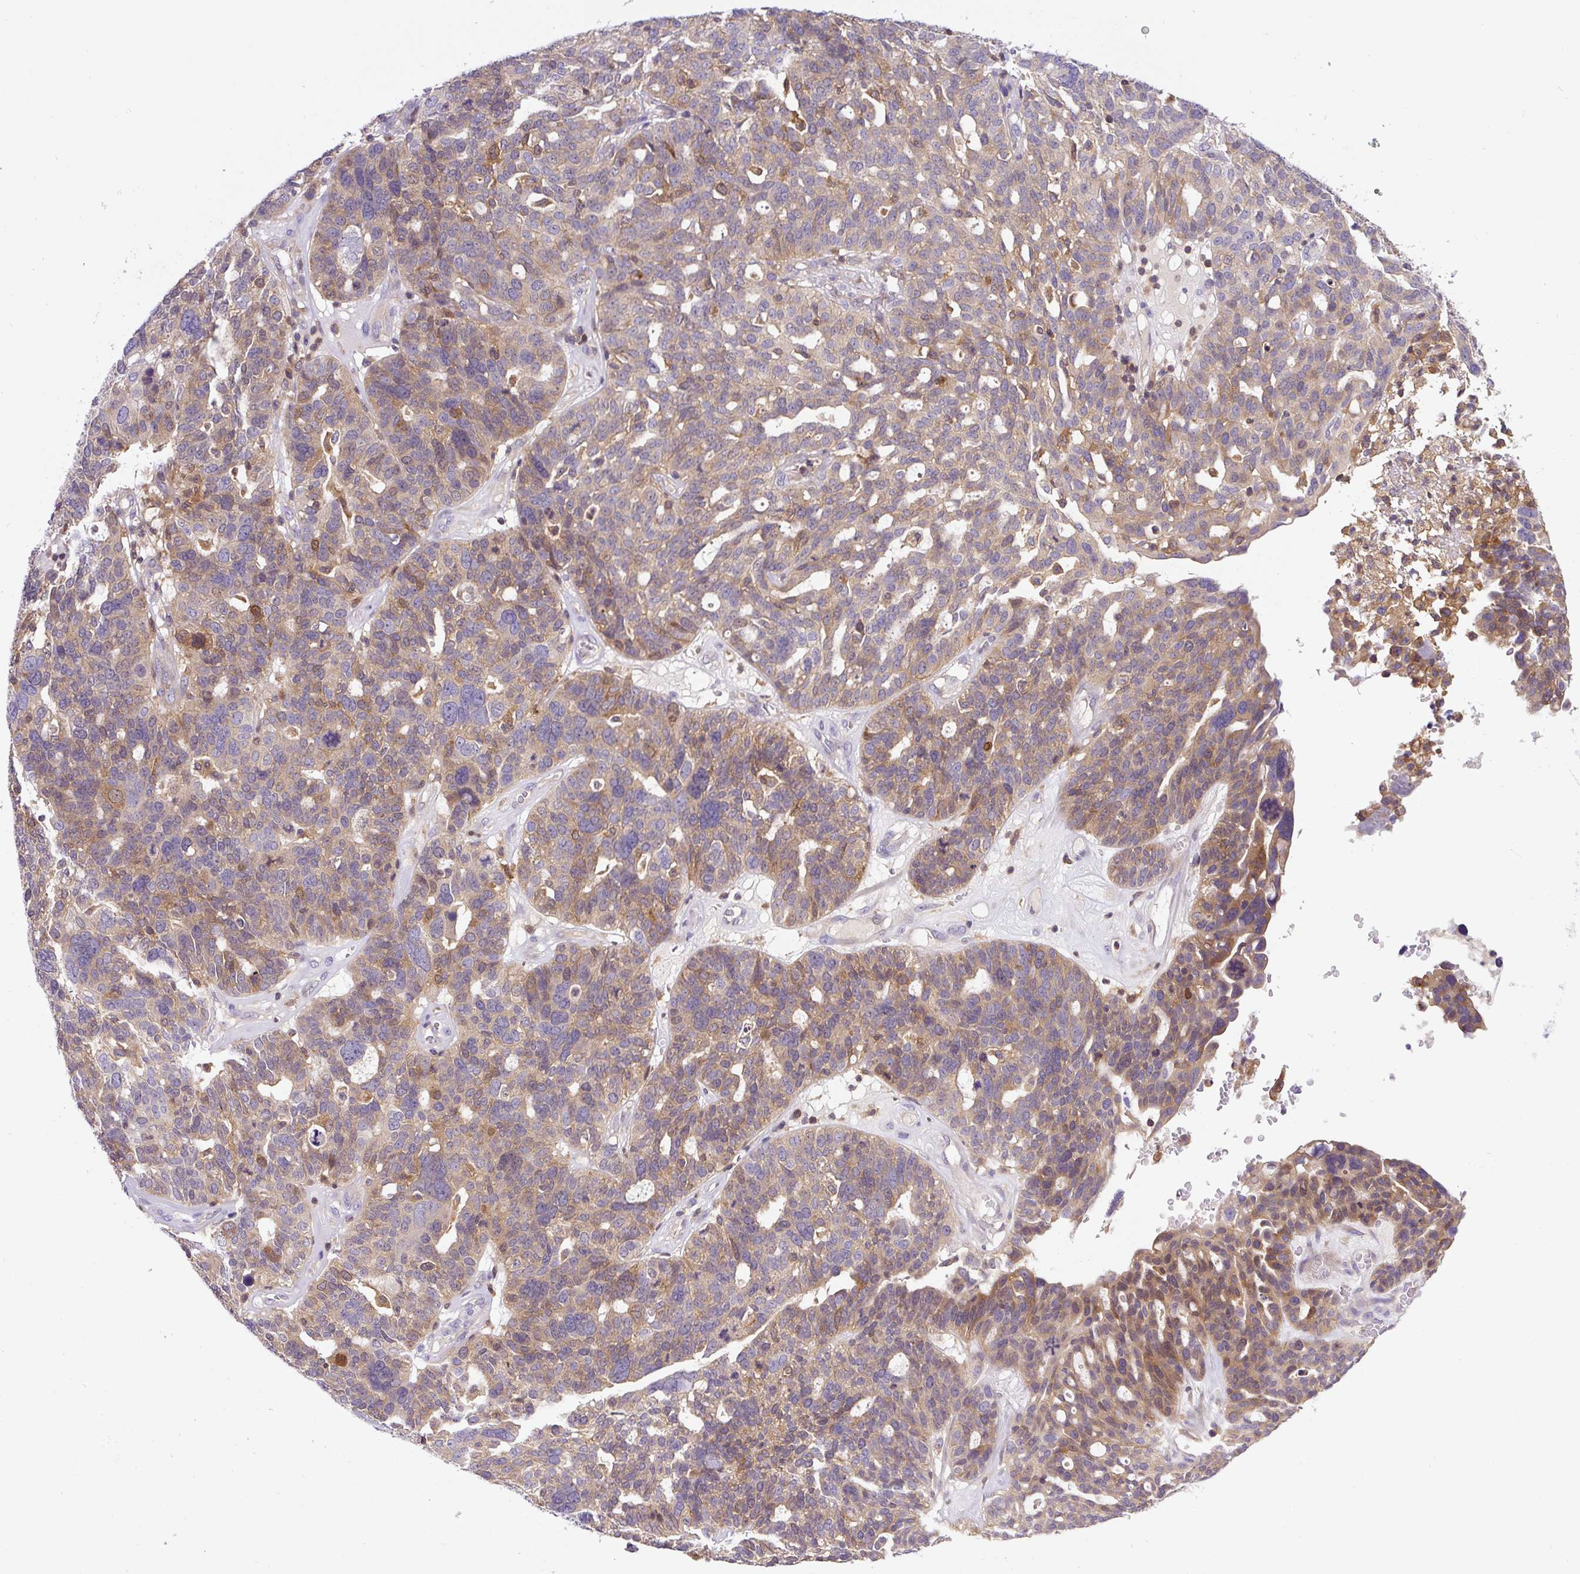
{"staining": {"intensity": "moderate", "quantity": "<25%", "location": "cytoplasmic/membranous"}, "tissue": "ovarian cancer", "cell_type": "Tumor cells", "image_type": "cancer", "snomed": [{"axis": "morphology", "description": "Cystadenocarcinoma, serous, NOS"}, {"axis": "topography", "description": "Ovary"}], "caption": "DAB (3,3'-diaminobenzidine) immunohistochemical staining of human ovarian cancer demonstrates moderate cytoplasmic/membranous protein positivity in about <25% of tumor cells. (IHC, brightfield microscopy, high magnification).", "gene": "CCDC28A", "patient": {"sex": "female", "age": 59}}